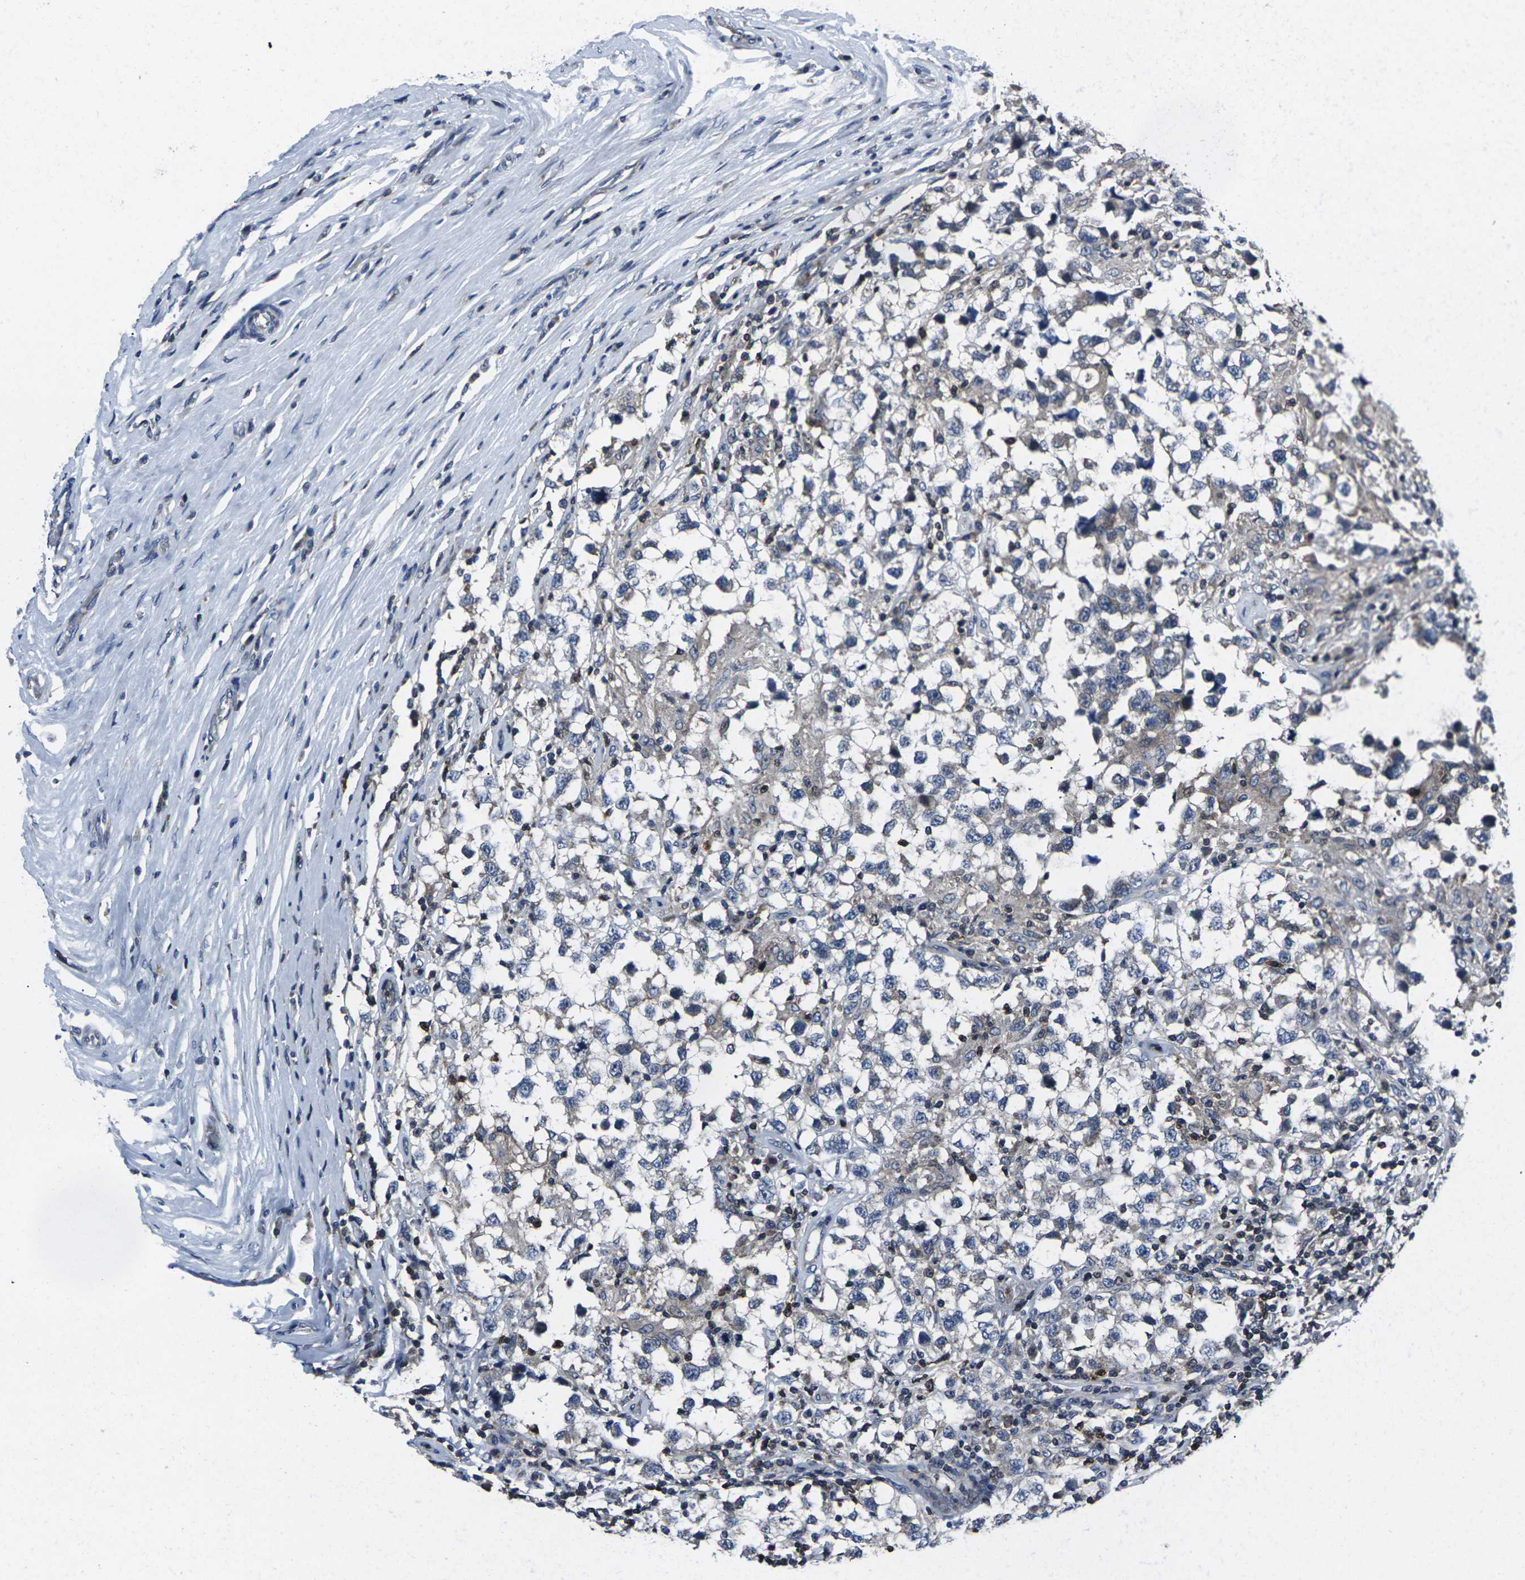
{"staining": {"intensity": "negative", "quantity": "none", "location": "none"}, "tissue": "testis cancer", "cell_type": "Tumor cells", "image_type": "cancer", "snomed": [{"axis": "morphology", "description": "Carcinoma, Embryonal, NOS"}, {"axis": "topography", "description": "Testis"}], "caption": "Immunohistochemical staining of testis cancer (embryonal carcinoma) exhibits no significant staining in tumor cells.", "gene": "STAT4", "patient": {"sex": "male", "age": 21}}